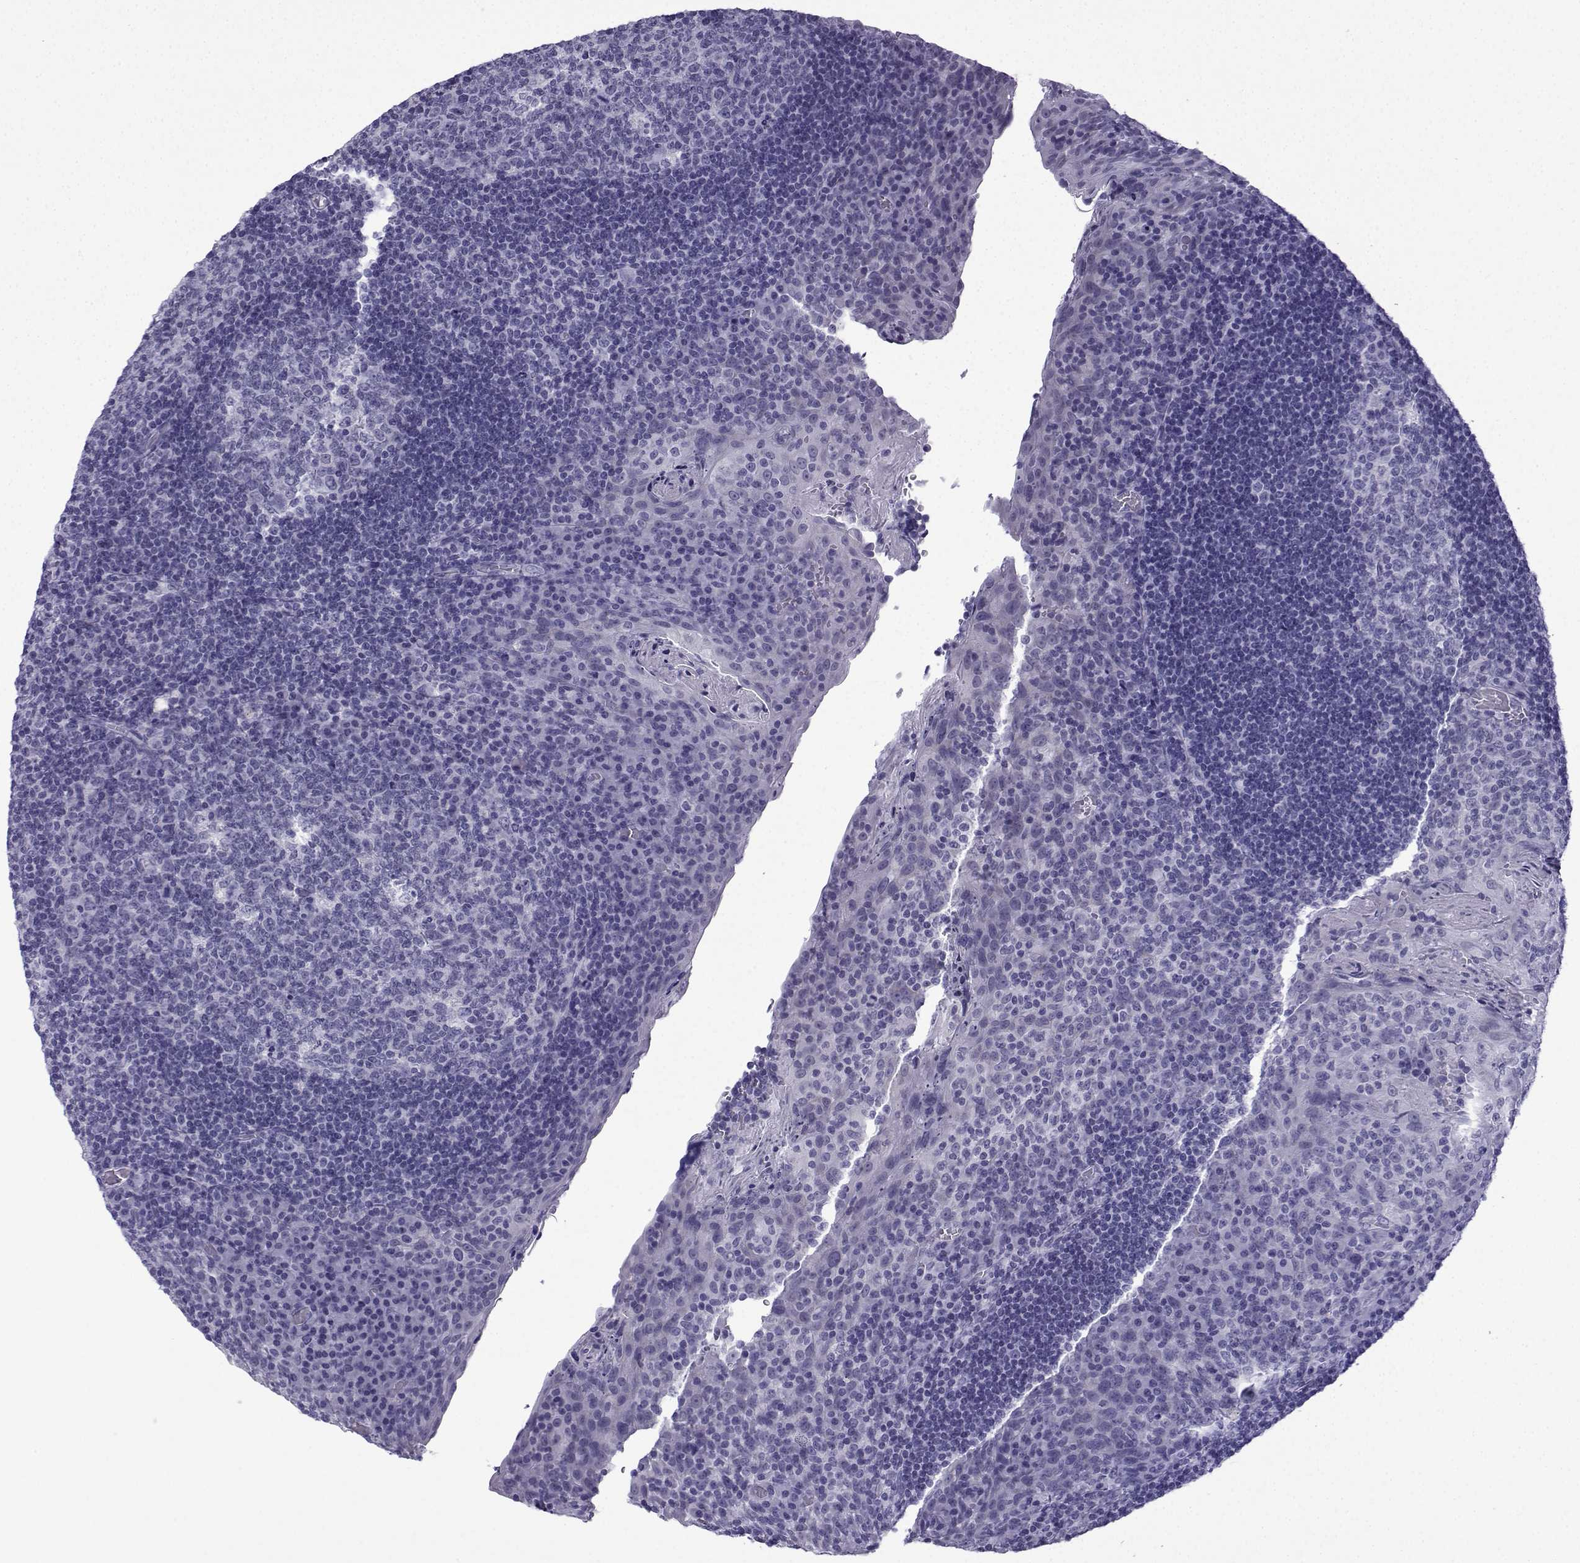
{"staining": {"intensity": "negative", "quantity": "none", "location": "none"}, "tissue": "tonsil", "cell_type": "Germinal center cells", "image_type": "normal", "snomed": [{"axis": "morphology", "description": "Normal tissue, NOS"}, {"axis": "topography", "description": "Tonsil"}], "caption": "IHC image of normal tonsil stained for a protein (brown), which reveals no staining in germinal center cells.", "gene": "ACRBP", "patient": {"sex": "male", "age": 17}}